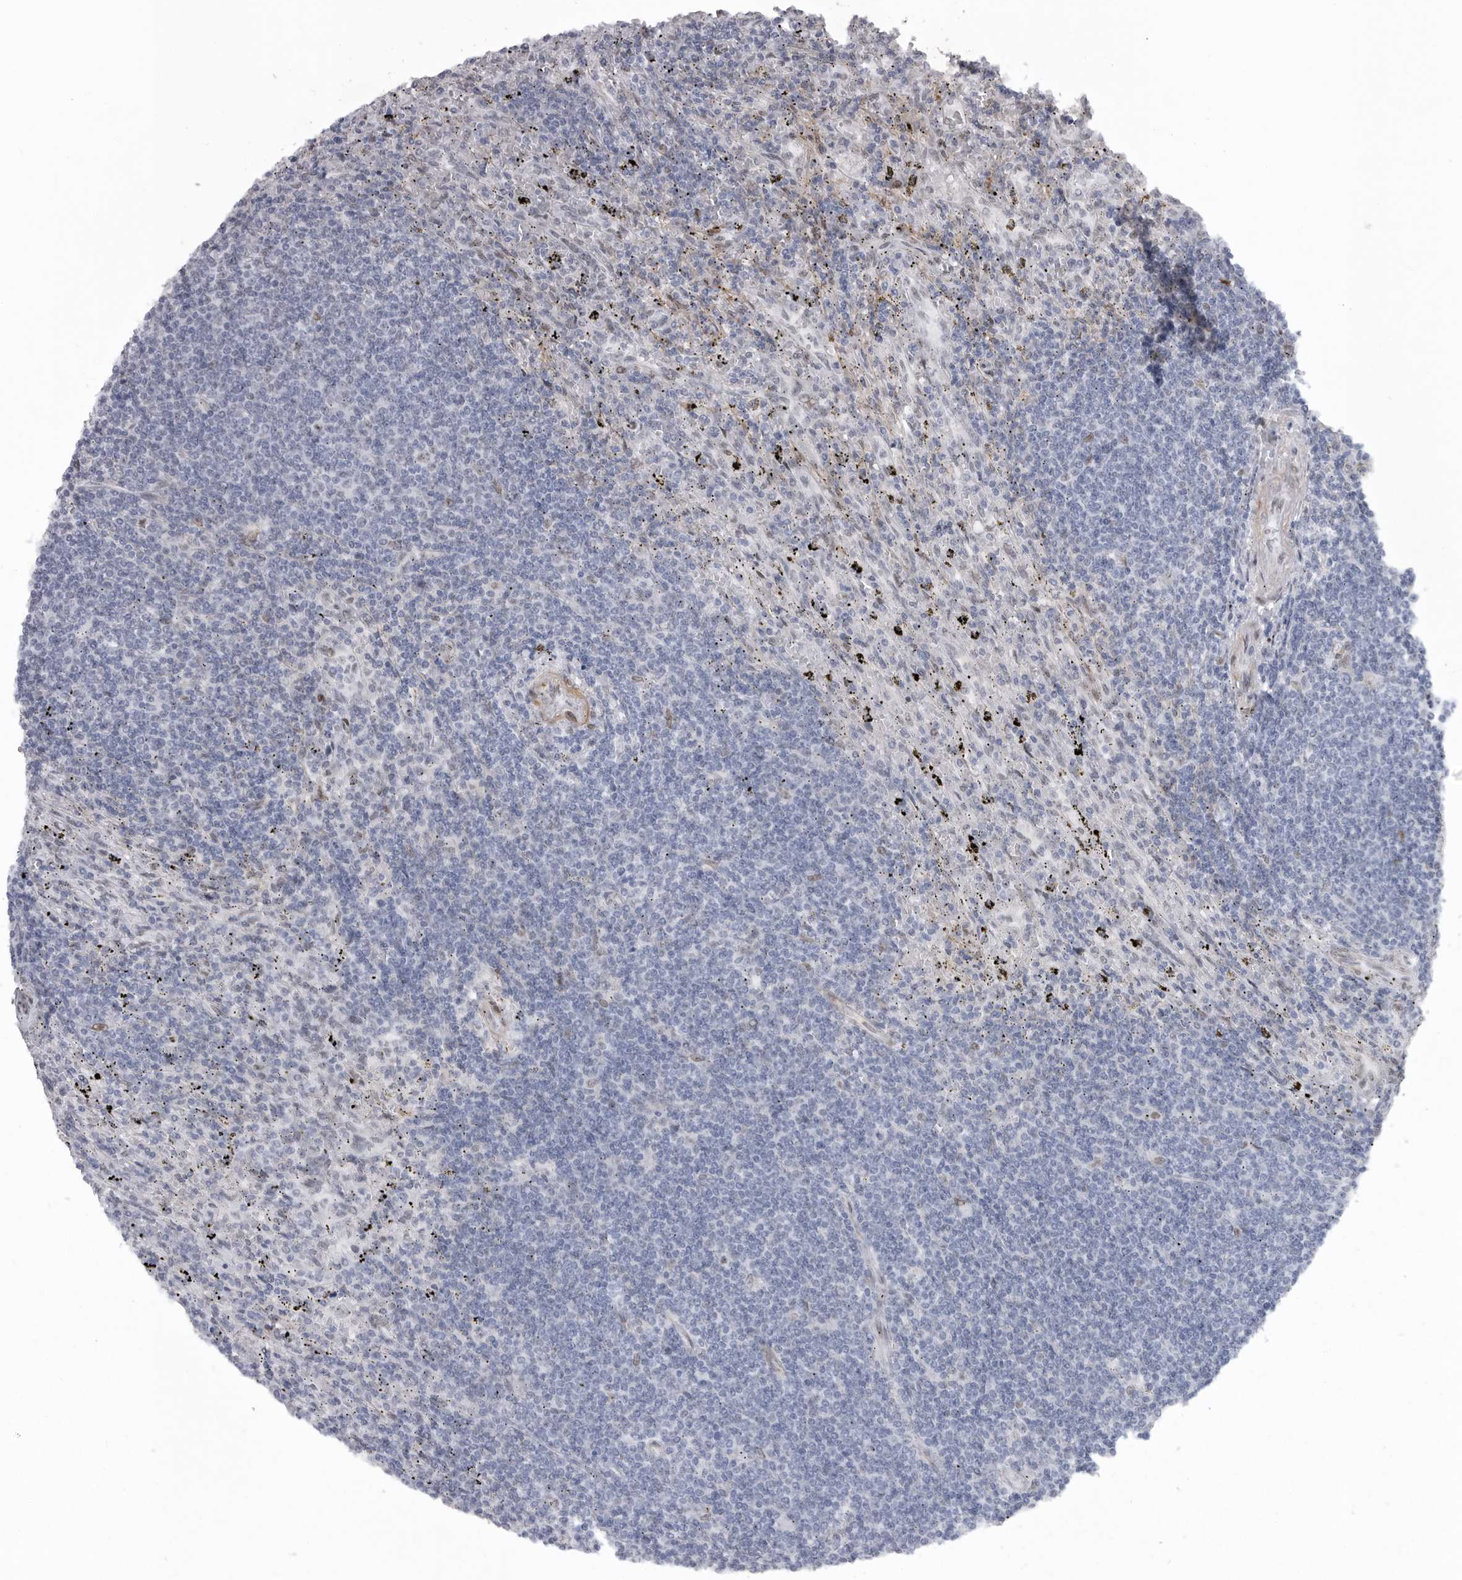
{"staining": {"intensity": "negative", "quantity": "none", "location": "none"}, "tissue": "lymphoma", "cell_type": "Tumor cells", "image_type": "cancer", "snomed": [{"axis": "morphology", "description": "Malignant lymphoma, non-Hodgkin's type, Low grade"}, {"axis": "topography", "description": "Spleen"}], "caption": "Tumor cells are negative for protein expression in human malignant lymphoma, non-Hodgkin's type (low-grade).", "gene": "HMGN3", "patient": {"sex": "male", "age": 76}}